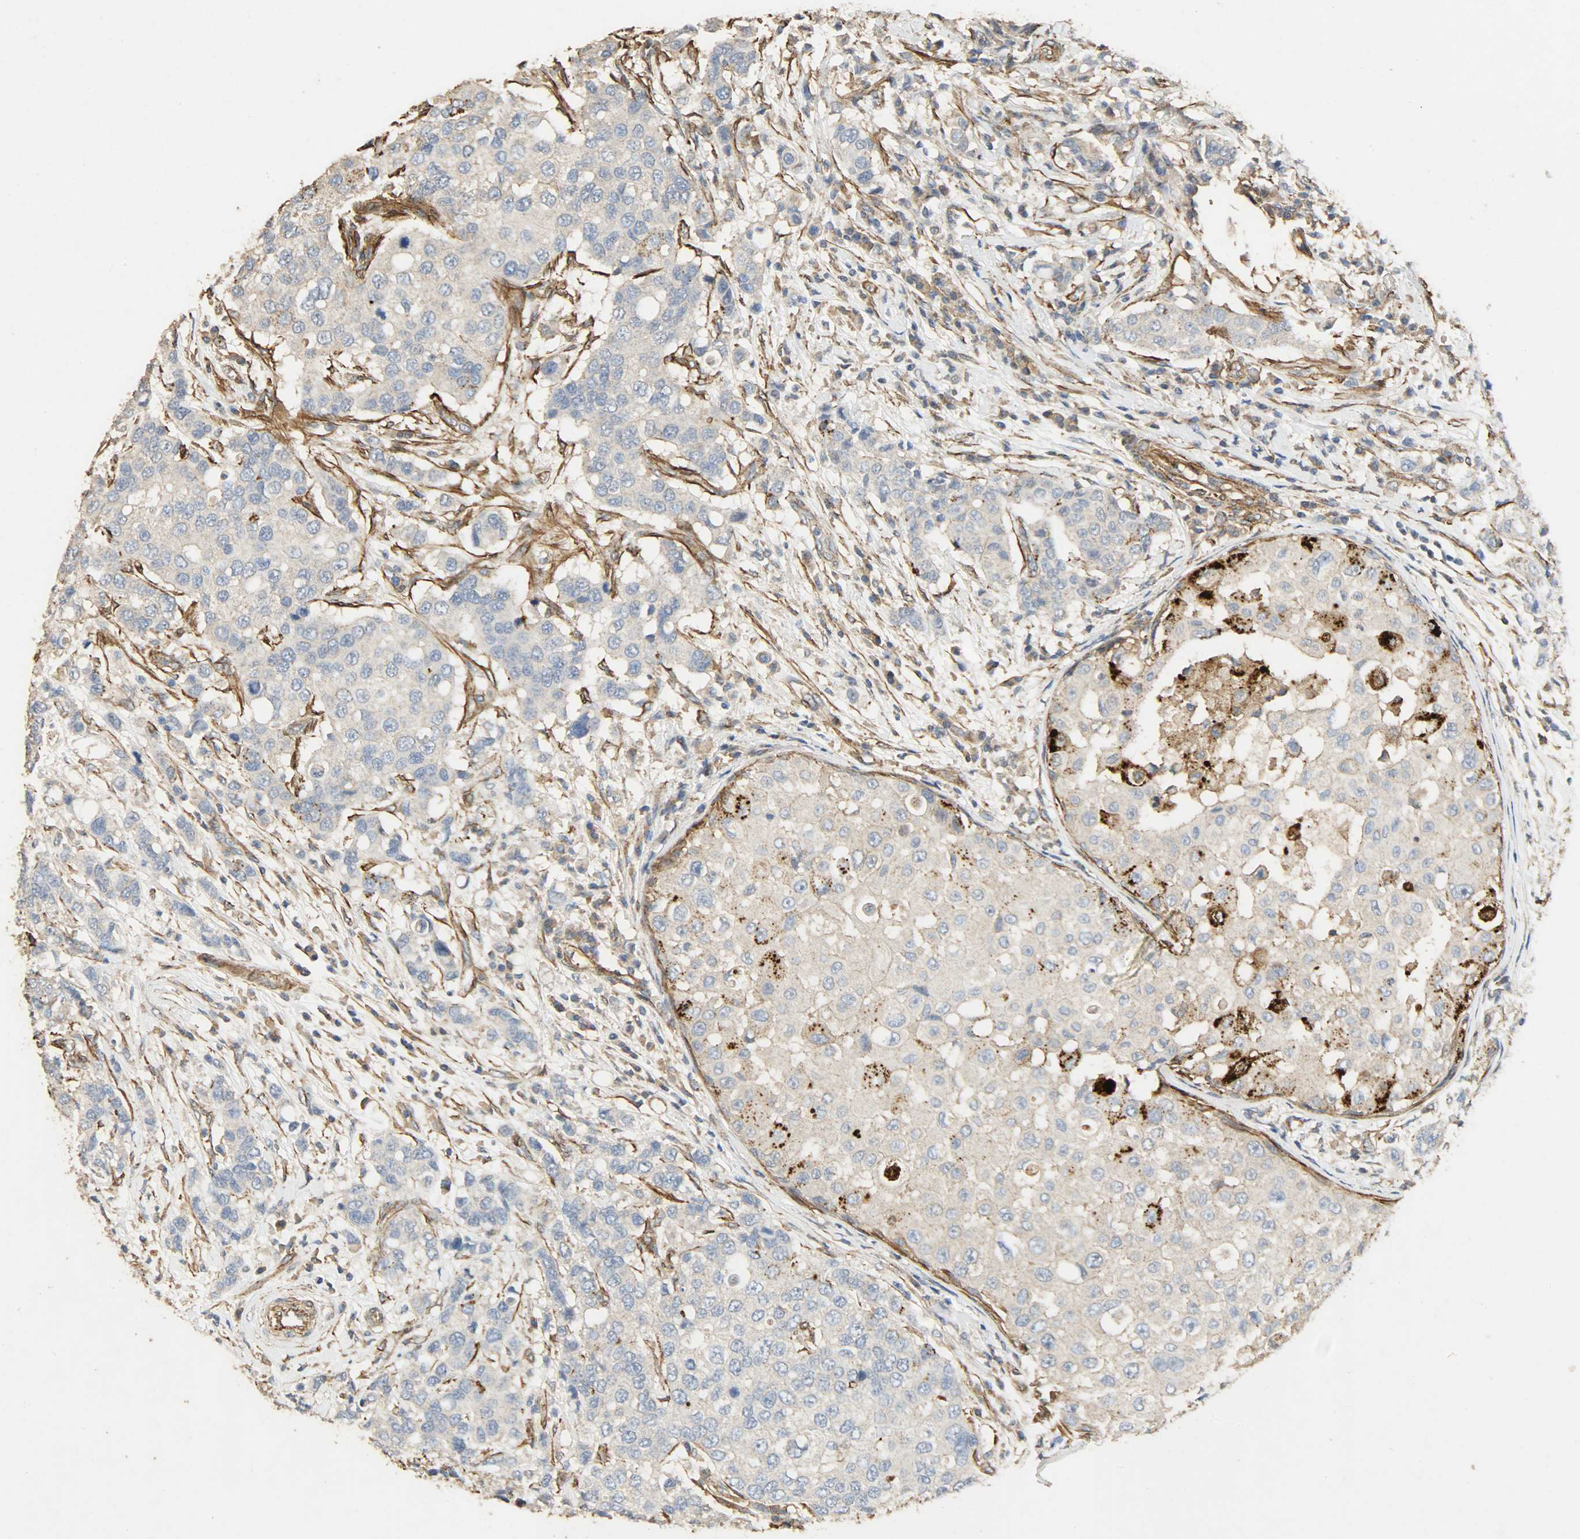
{"staining": {"intensity": "weak", "quantity": "25%-75%", "location": "cytoplasmic/membranous"}, "tissue": "breast cancer", "cell_type": "Tumor cells", "image_type": "cancer", "snomed": [{"axis": "morphology", "description": "Duct carcinoma"}, {"axis": "topography", "description": "Breast"}], "caption": "The histopathology image demonstrates a brown stain indicating the presence of a protein in the cytoplasmic/membranous of tumor cells in breast cancer (invasive ductal carcinoma).", "gene": "TPM4", "patient": {"sex": "female", "age": 27}}